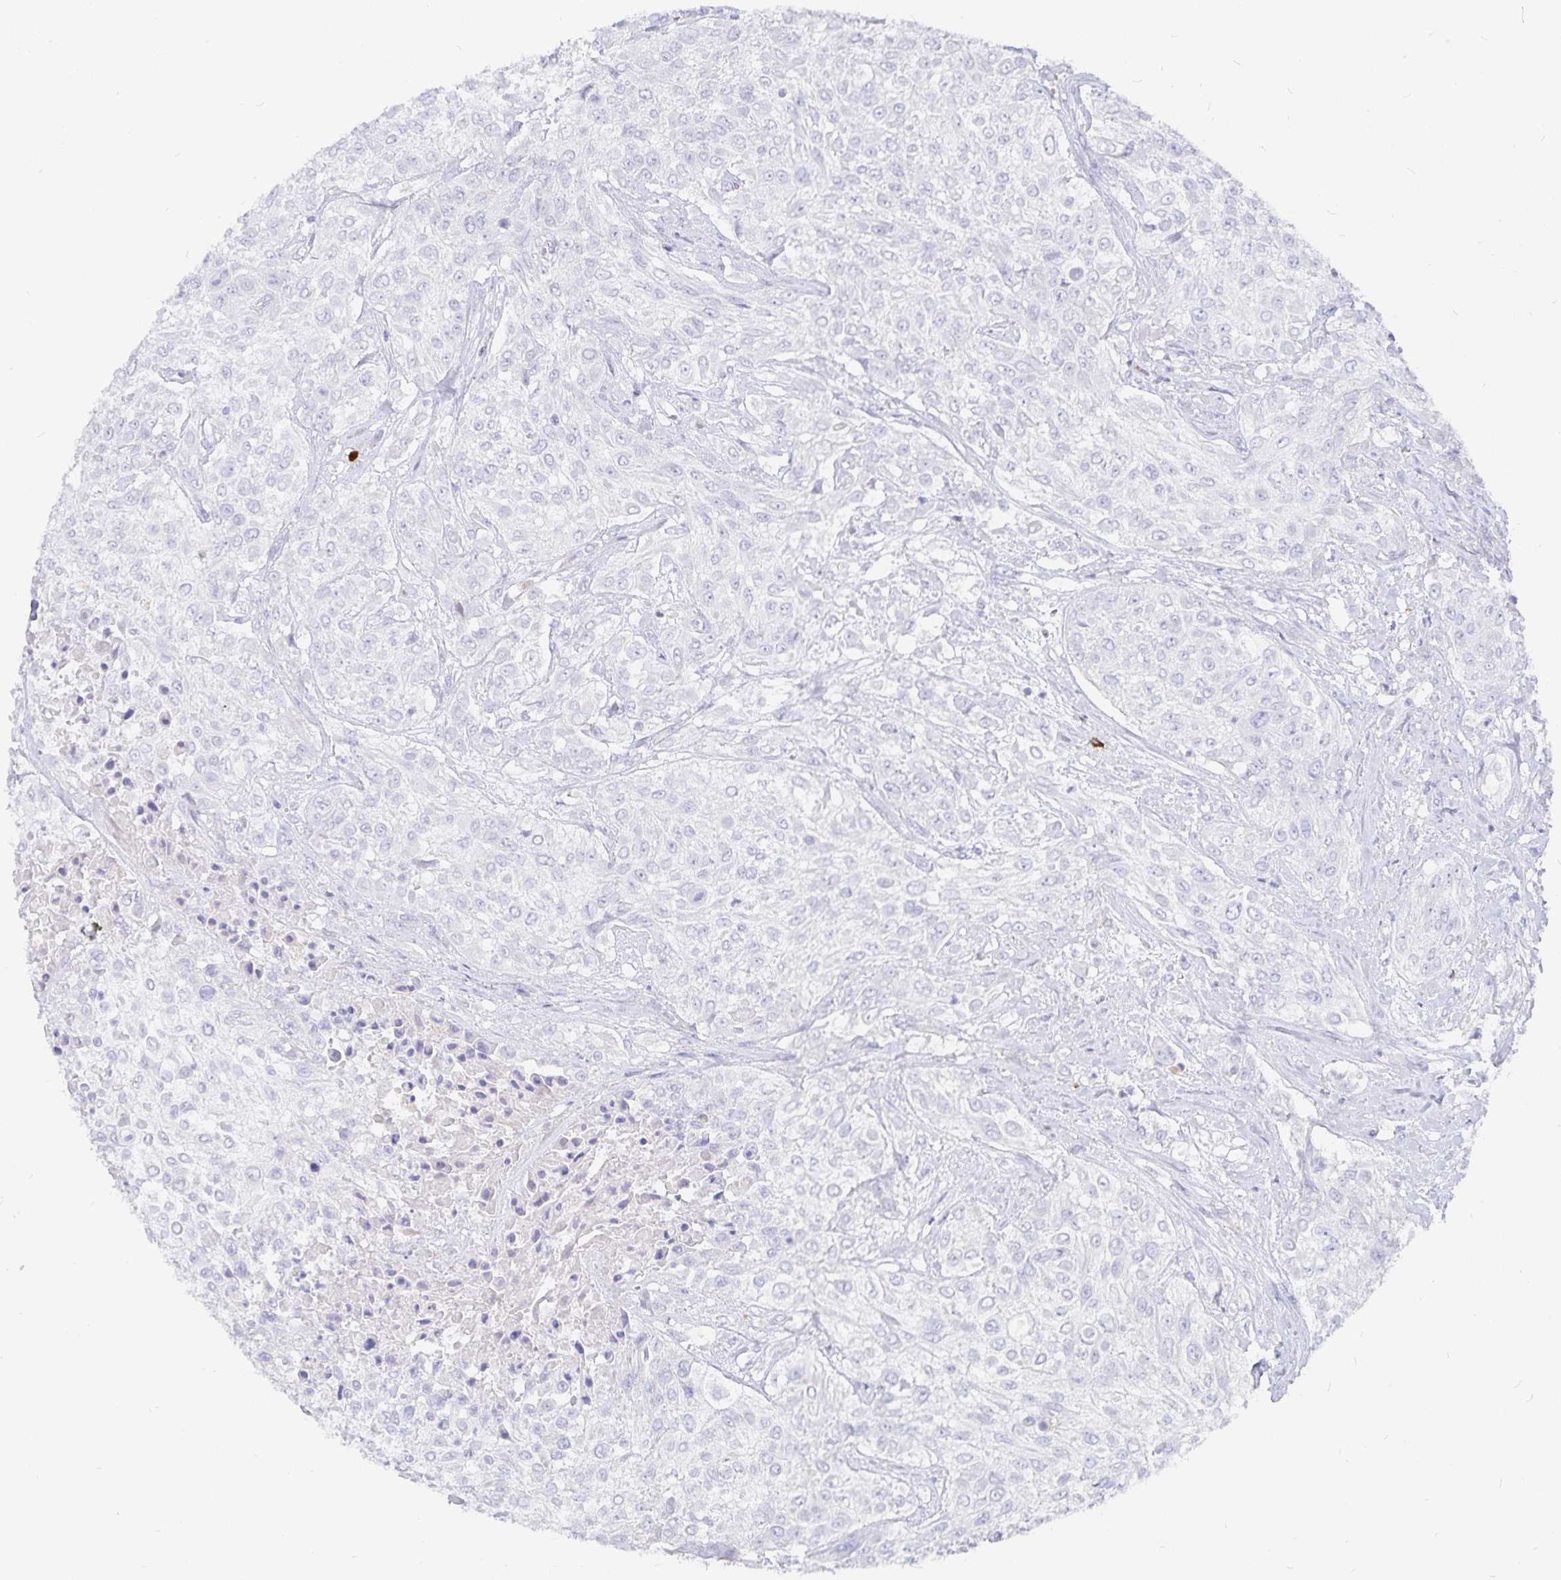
{"staining": {"intensity": "negative", "quantity": "none", "location": "none"}, "tissue": "urothelial cancer", "cell_type": "Tumor cells", "image_type": "cancer", "snomed": [{"axis": "morphology", "description": "Urothelial carcinoma, High grade"}, {"axis": "topography", "description": "Urinary bladder"}], "caption": "DAB (3,3'-diaminobenzidine) immunohistochemical staining of urothelial carcinoma (high-grade) exhibits no significant expression in tumor cells.", "gene": "PKHD1", "patient": {"sex": "male", "age": 57}}